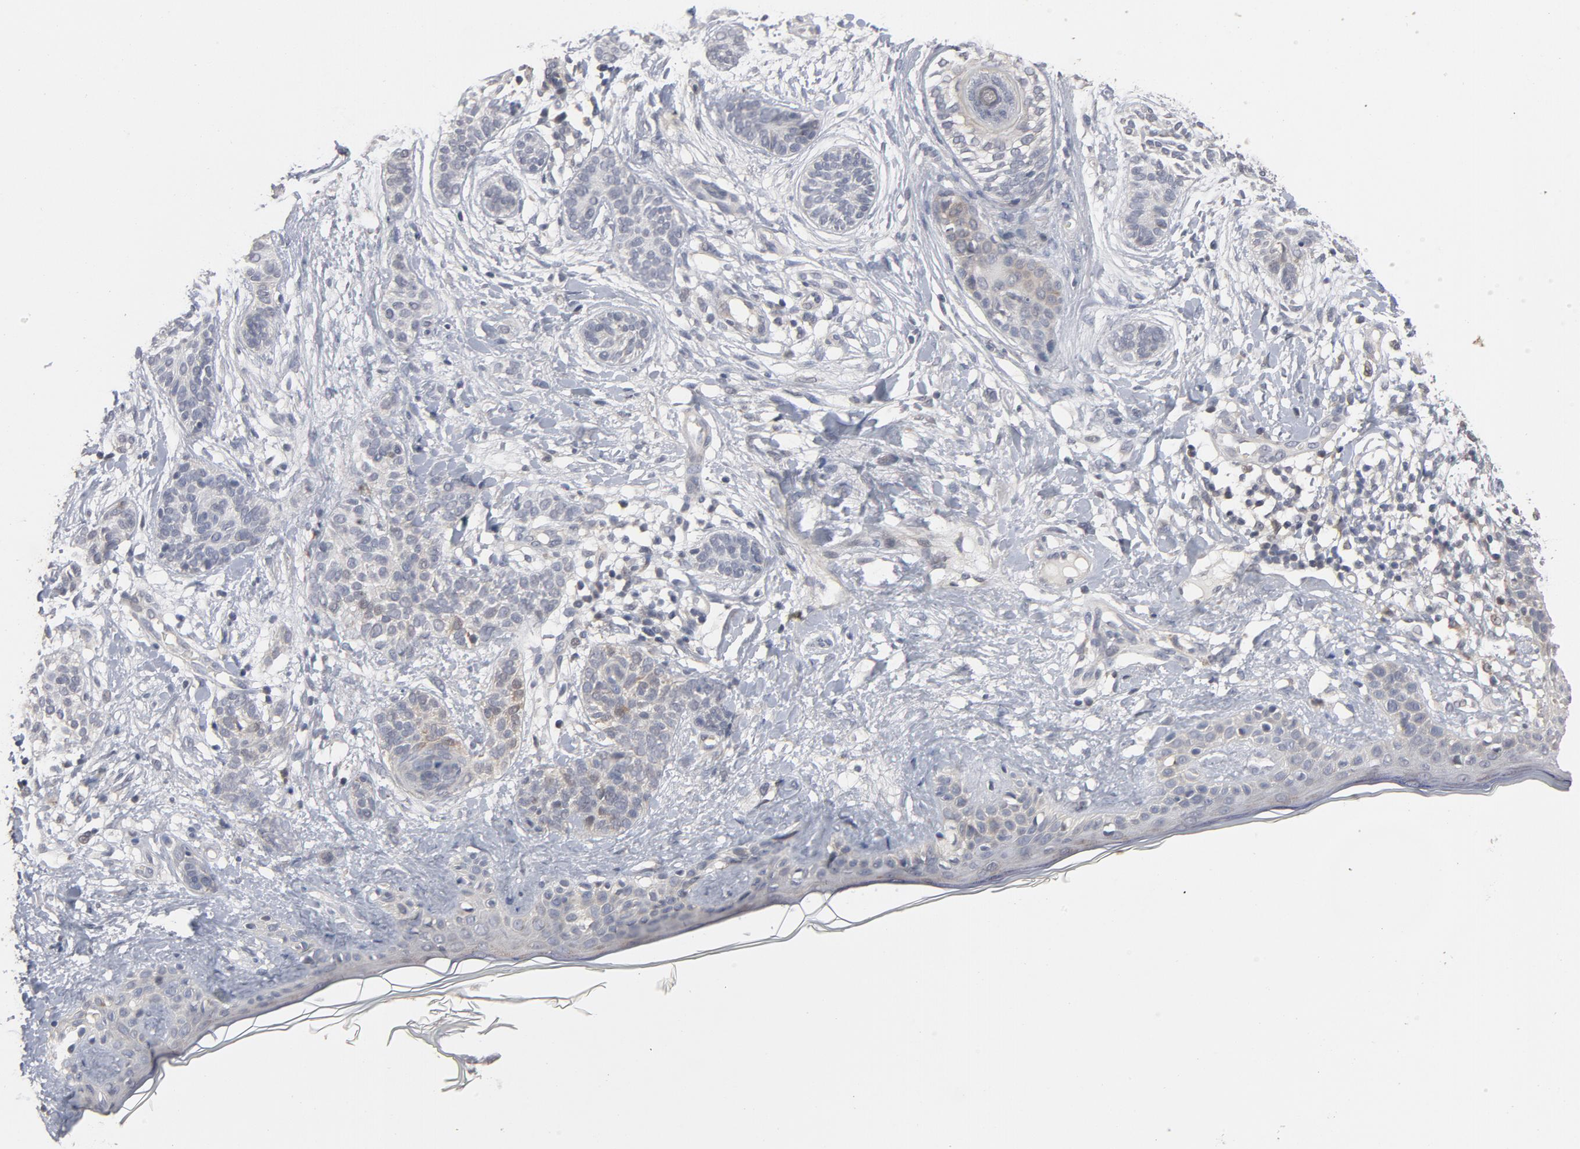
{"staining": {"intensity": "weak", "quantity": "<25%", "location": "cytoplasmic/membranous"}, "tissue": "skin cancer", "cell_type": "Tumor cells", "image_type": "cancer", "snomed": [{"axis": "morphology", "description": "Normal tissue, NOS"}, {"axis": "morphology", "description": "Basal cell carcinoma"}, {"axis": "topography", "description": "Skin"}], "caption": "Immunohistochemical staining of human skin cancer (basal cell carcinoma) exhibits no significant staining in tumor cells. (Immunohistochemistry (ihc), brightfield microscopy, high magnification).", "gene": "PPP1R1B", "patient": {"sex": "male", "age": 63}}